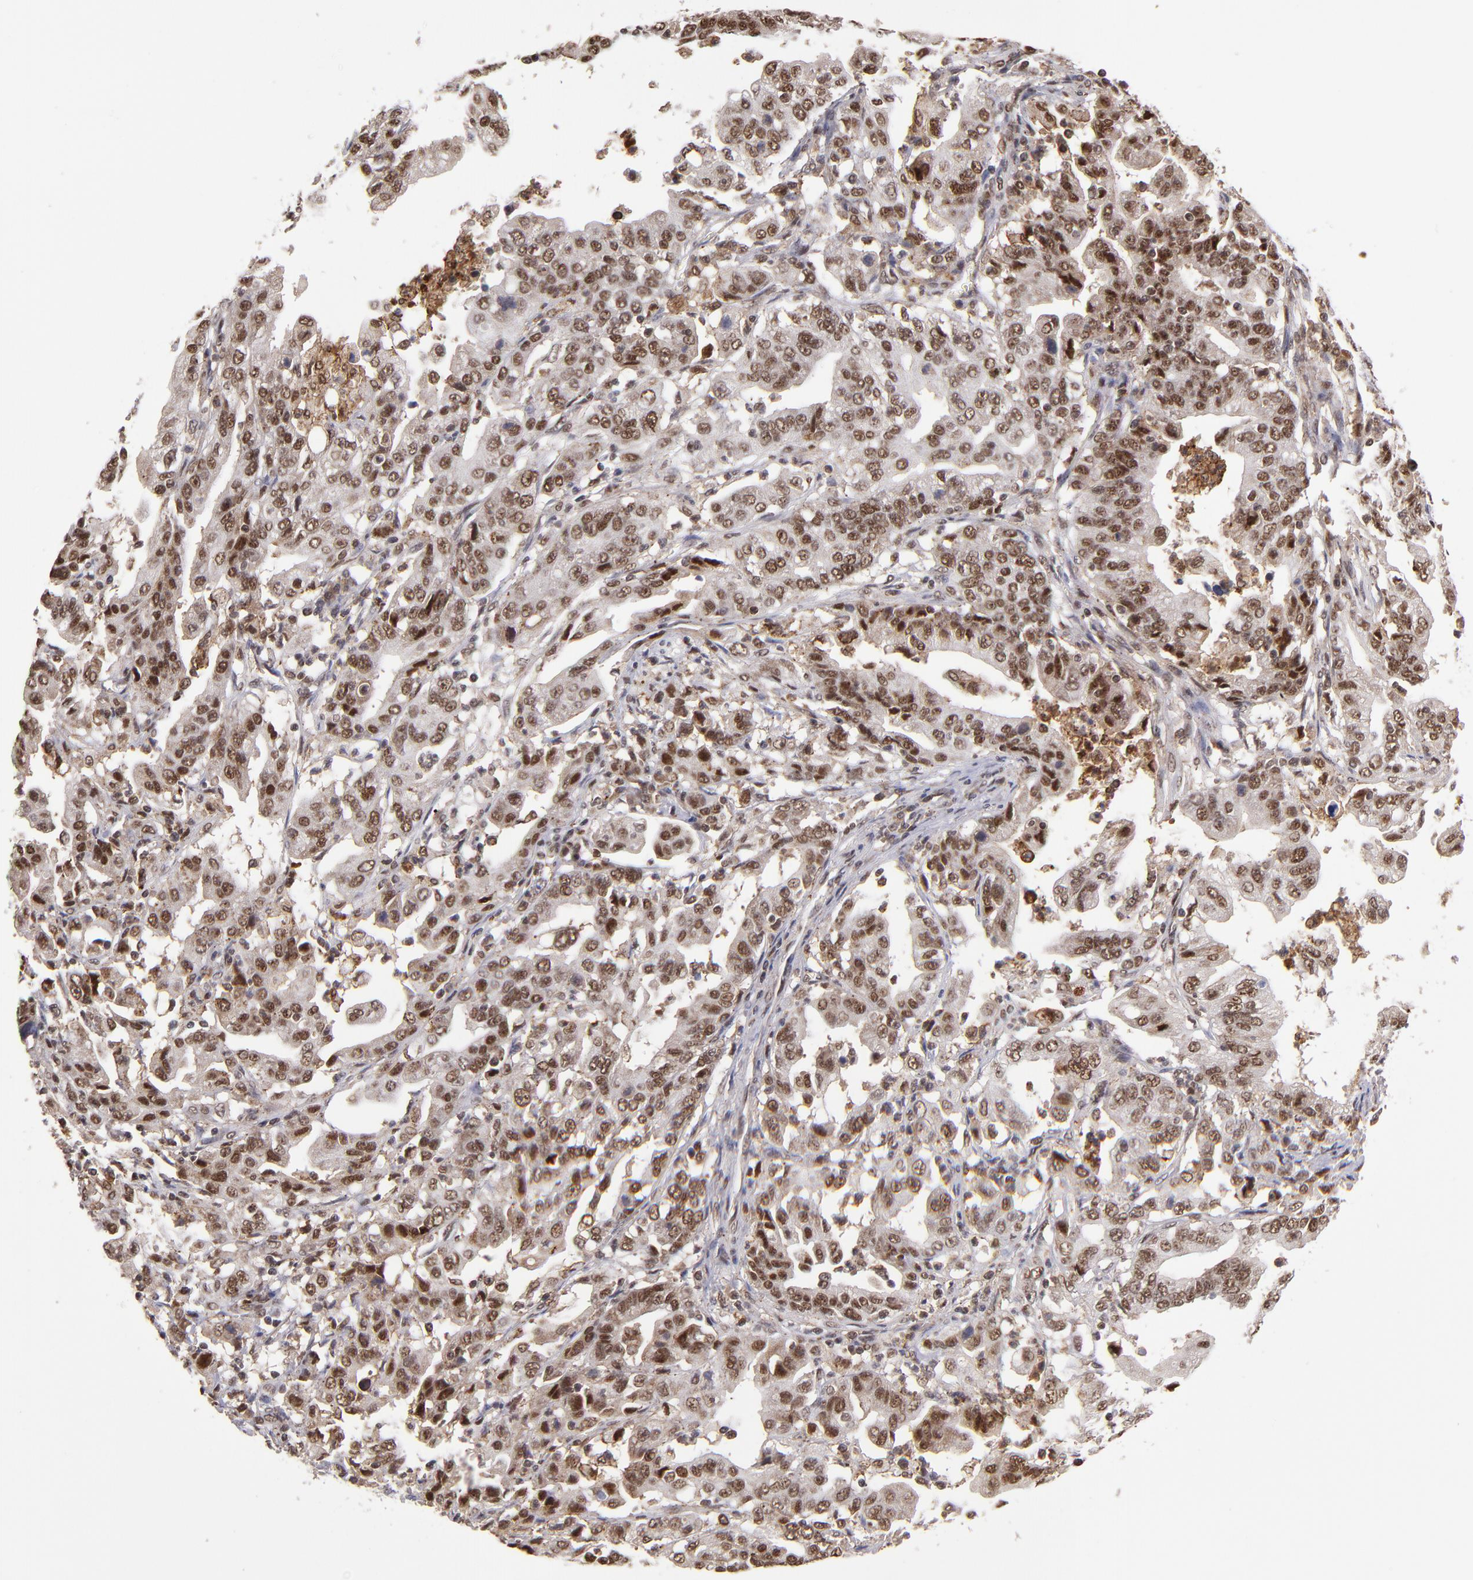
{"staining": {"intensity": "moderate", "quantity": ">75%", "location": "cytoplasmic/membranous,nuclear"}, "tissue": "stomach cancer", "cell_type": "Tumor cells", "image_type": "cancer", "snomed": [{"axis": "morphology", "description": "Adenocarcinoma, NOS"}, {"axis": "topography", "description": "Stomach, upper"}], "caption": "Stomach cancer was stained to show a protein in brown. There is medium levels of moderate cytoplasmic/membranous and nuclear staining in approximately >75% of tumor cells.", "gene": "EP300", "patient": {"sex": "female", "age": 50}}